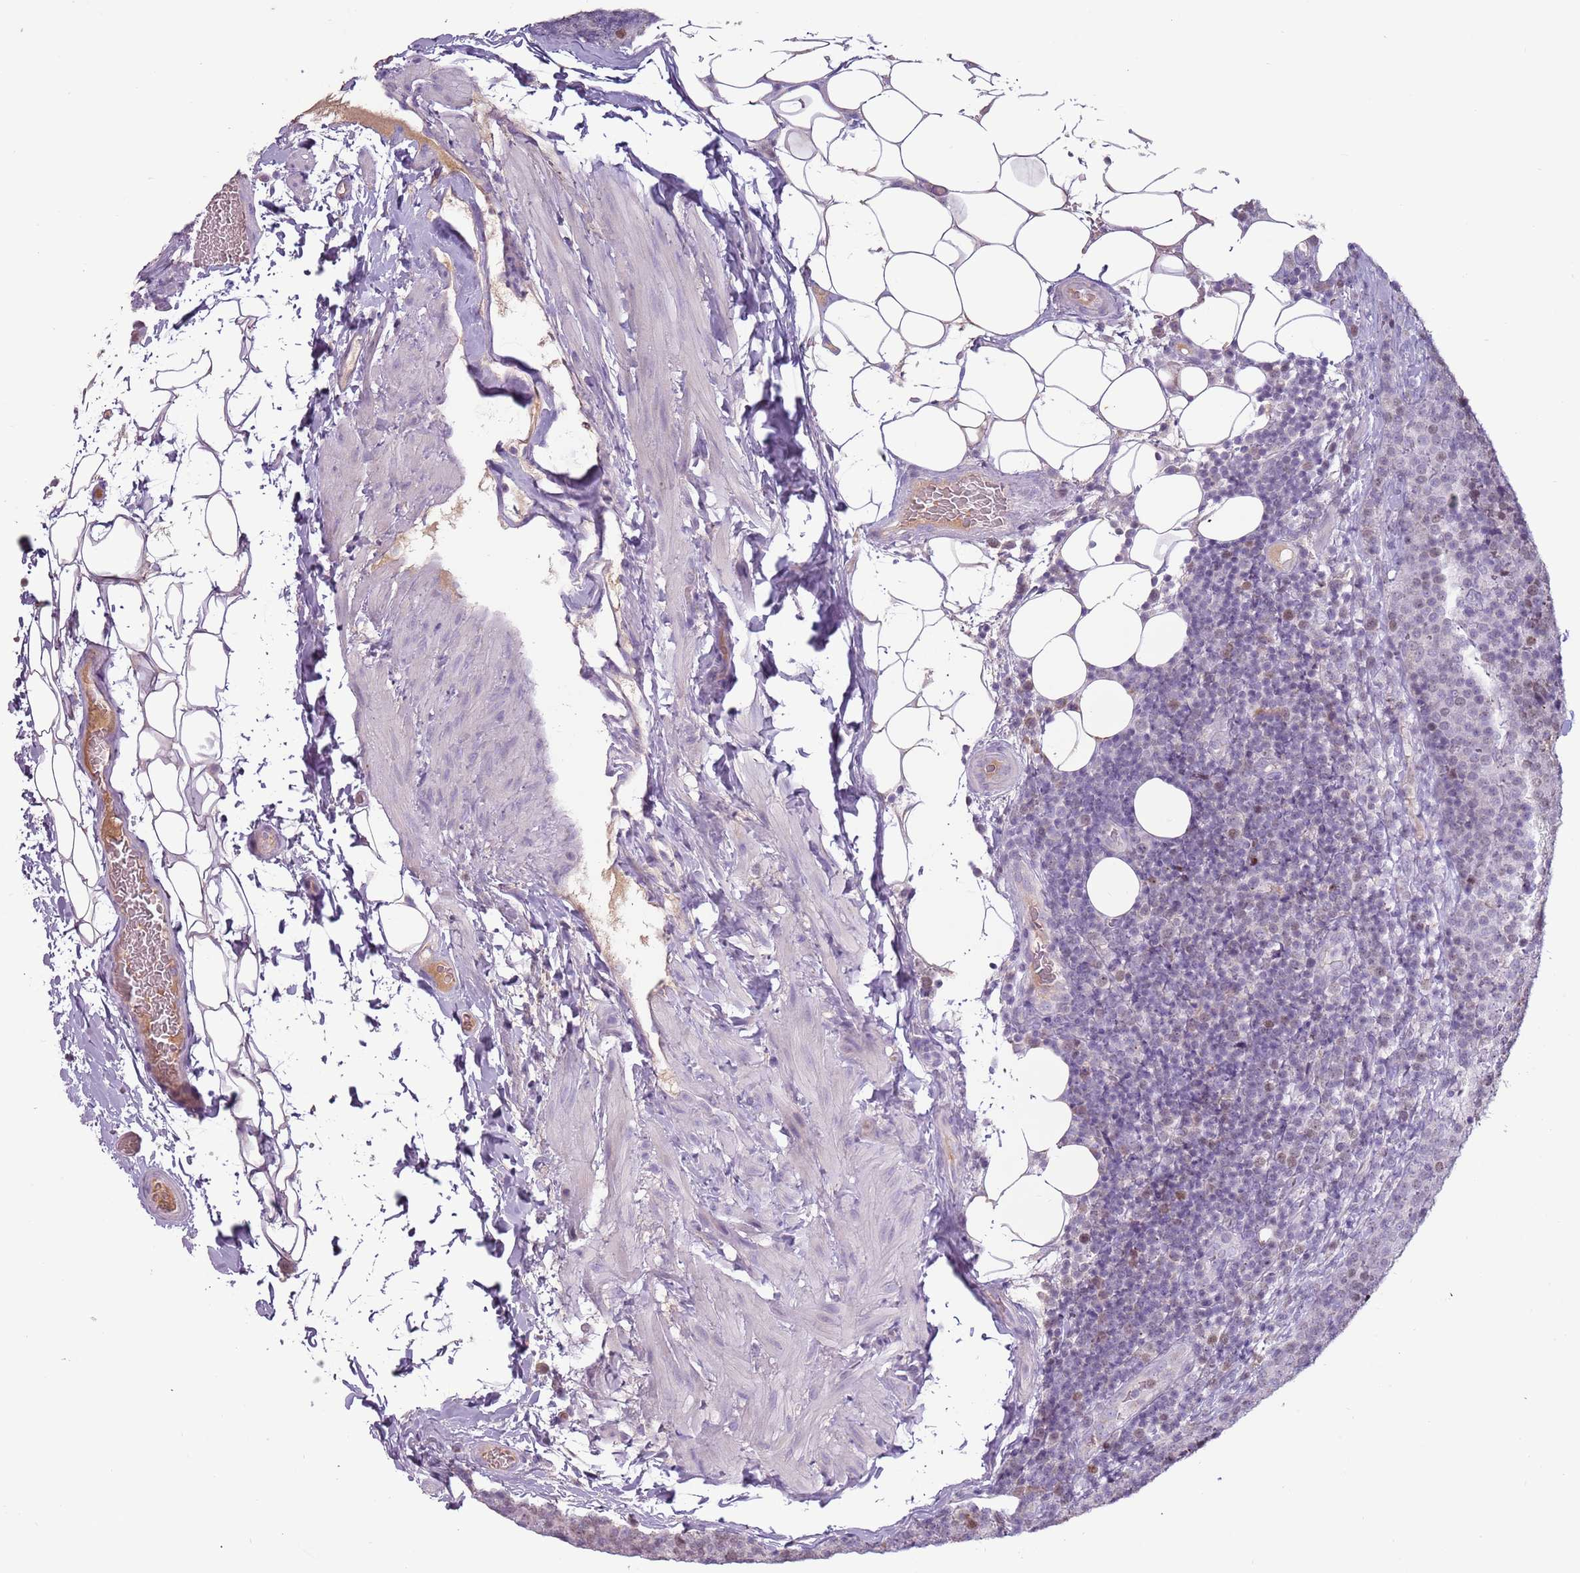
{"staining": {"intensity": "negative", "quantity": "none", "location": "none"}, "tissue": "lymph node", "cell_type": "Germinal center cells", "image_type": "normal", "snomed": [{"axis": "morphology", "description": "Normal tissue, NOS"}, {"axis": "topography", "description": "Lymph node"}], "caption": "Lymph node stained for a protein using IHC displays no expression germinal center cells.", "gene": "SYS1", "patient": {"sex": "female", "age": 31}}